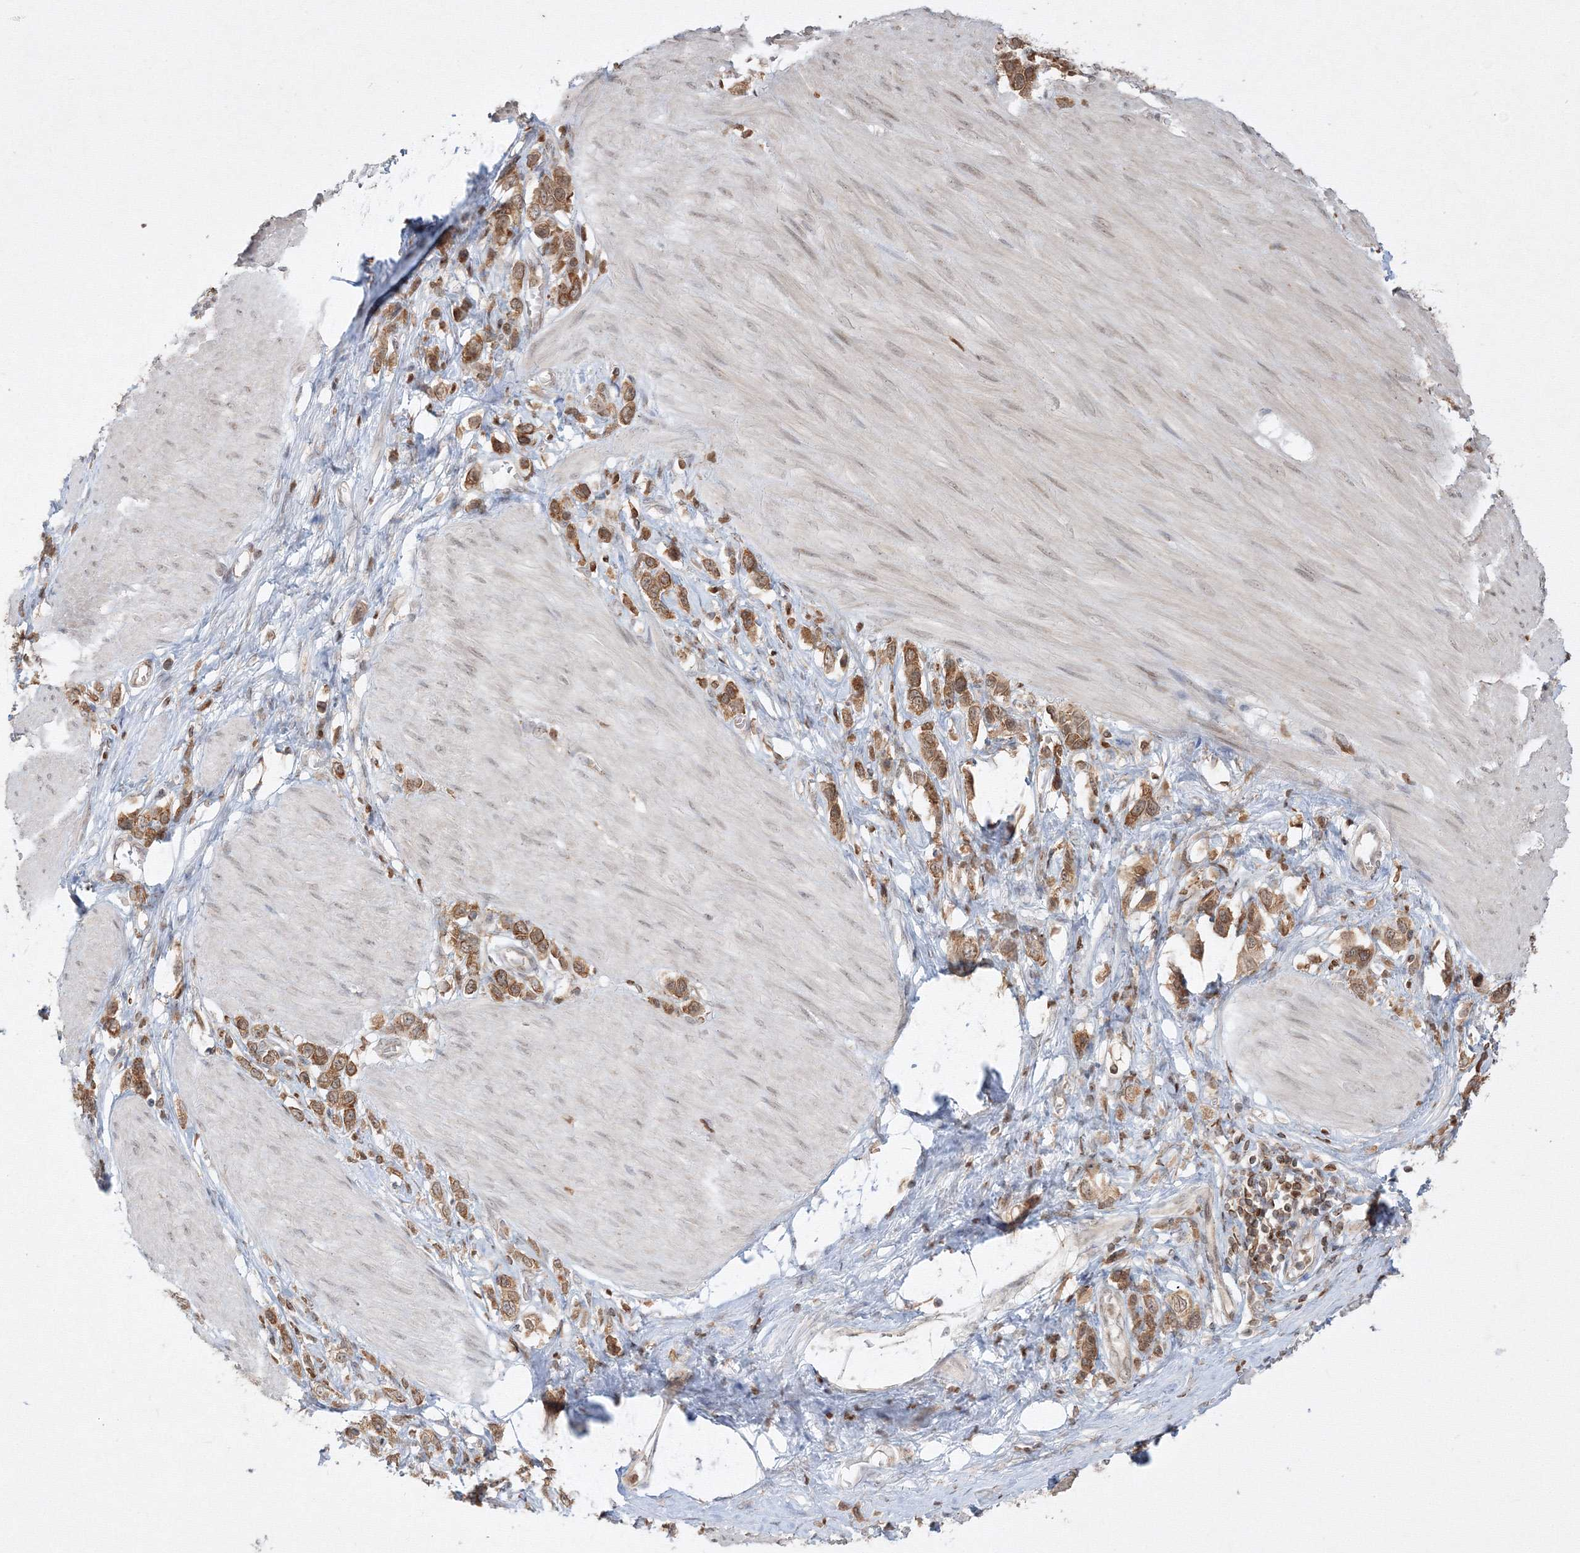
{"staining": {"intensity": "moderate", "quantity": ">75%", "location": "cytoplasmic/membranous"}, "tissue": "stomach cancer", "cell_type": "Tumor cells", "image_type": "cancer", "snomed": [{"axis": "morphology", "description": "Adenocarcinoma, NOS"}, {"axis": "topography", "description": "Stomach"}], "caption": "Human stomach adenocarcinoma stained for a protein (brown) demonstrates moderate cytoplasmic/membranous positive expression in approximately >75% of tumor cells.", "gene": "TMEM50B", "patient": {"sex": "female", "age": 65}}